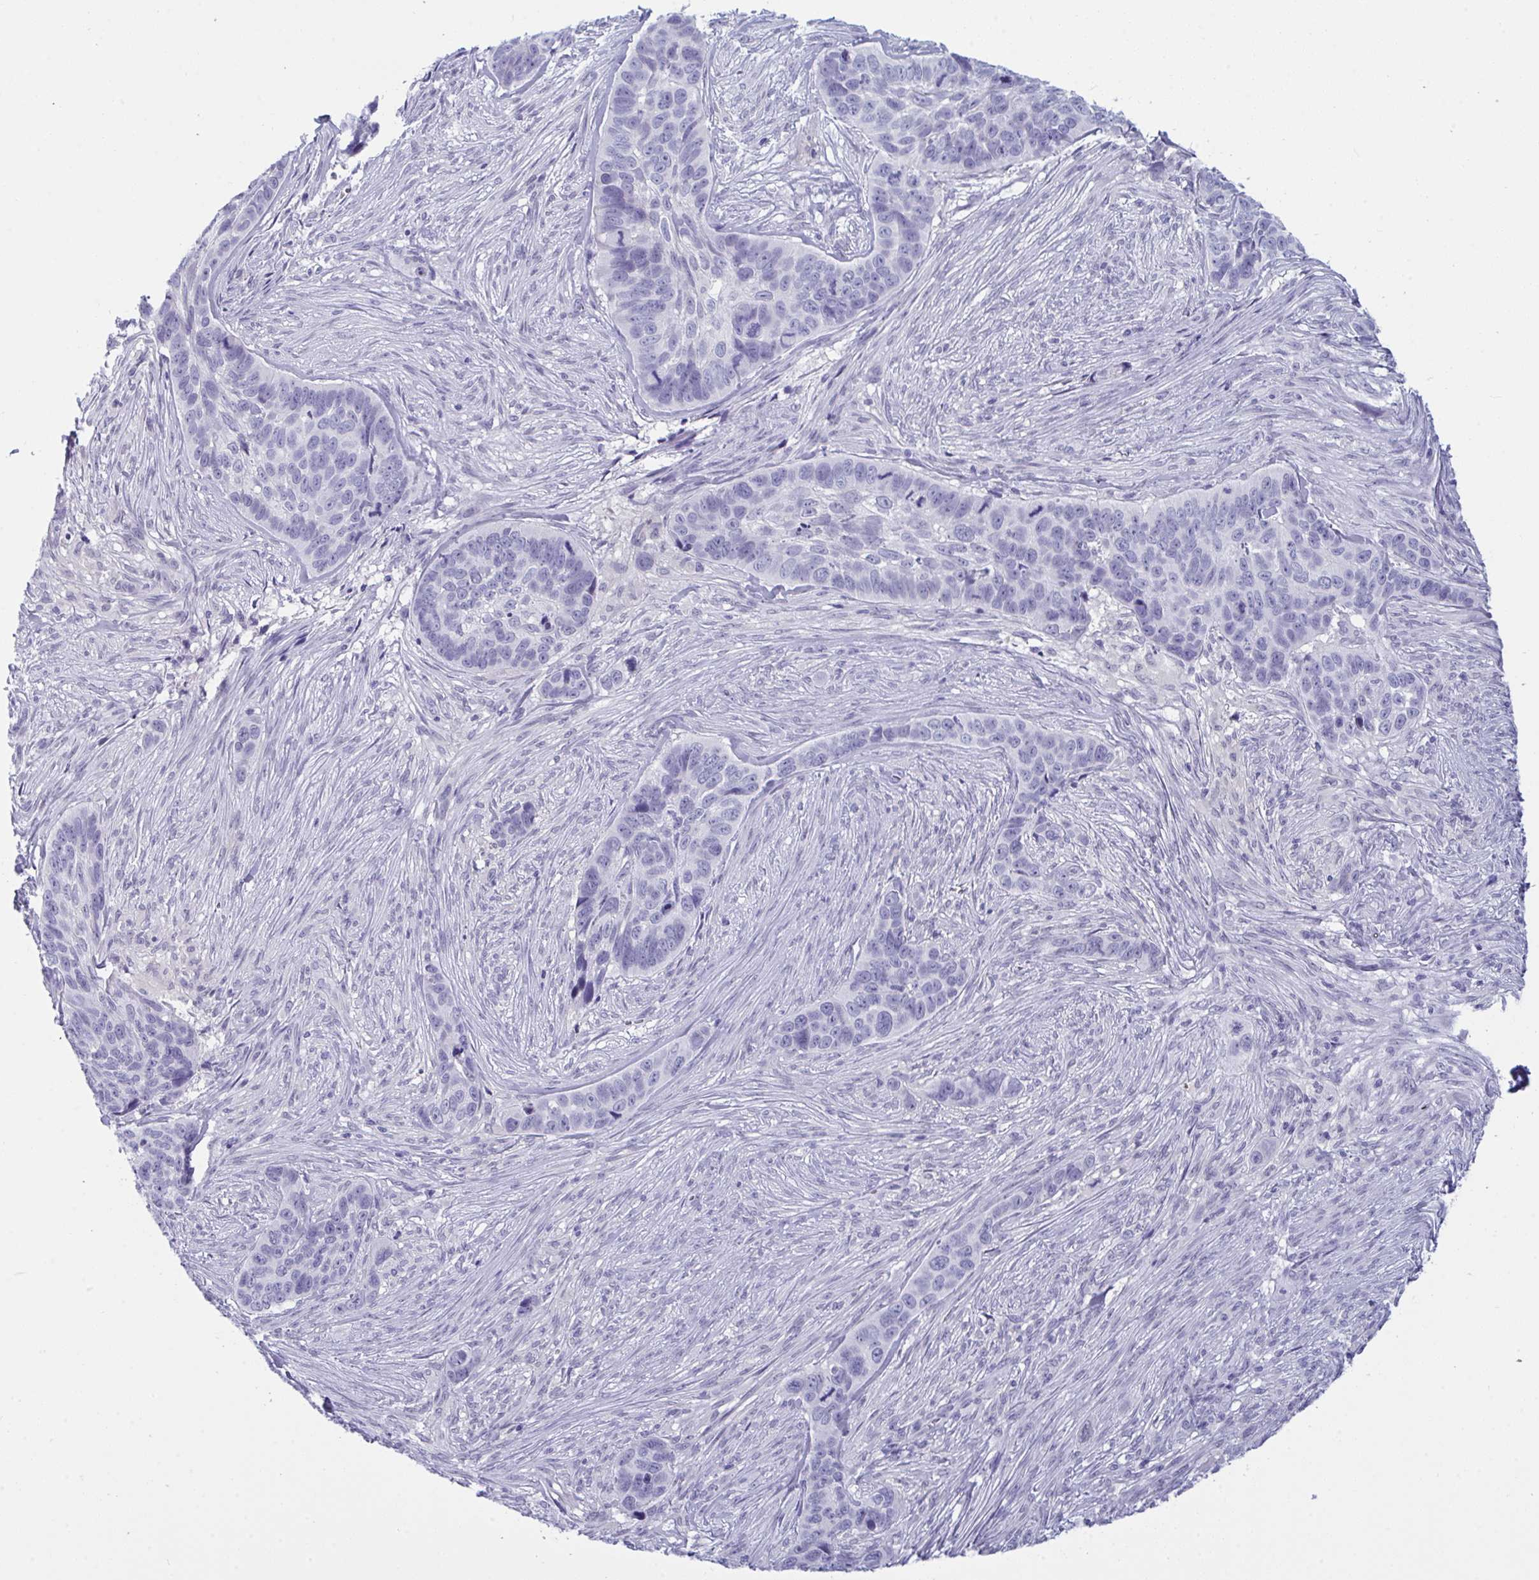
{"staining": {"intensity": "negative", "quantity": "none", "location": "none"}, "tissue": "skin cancer", "cell_type": "Tumor cells", "image_type": "cancer", "snomed": [{"axis": "morphology", "description": "Basal cell carcinoma"}, {"axis": "topography", "description": "Skin"}], "caption": "A micrograph of human skin basal cell carcinoma is negative for staining in tumor cells. Nuclei are stained in blue.", "gene": "PRDM9", "patient": {"sex": "female", "age": 82}}